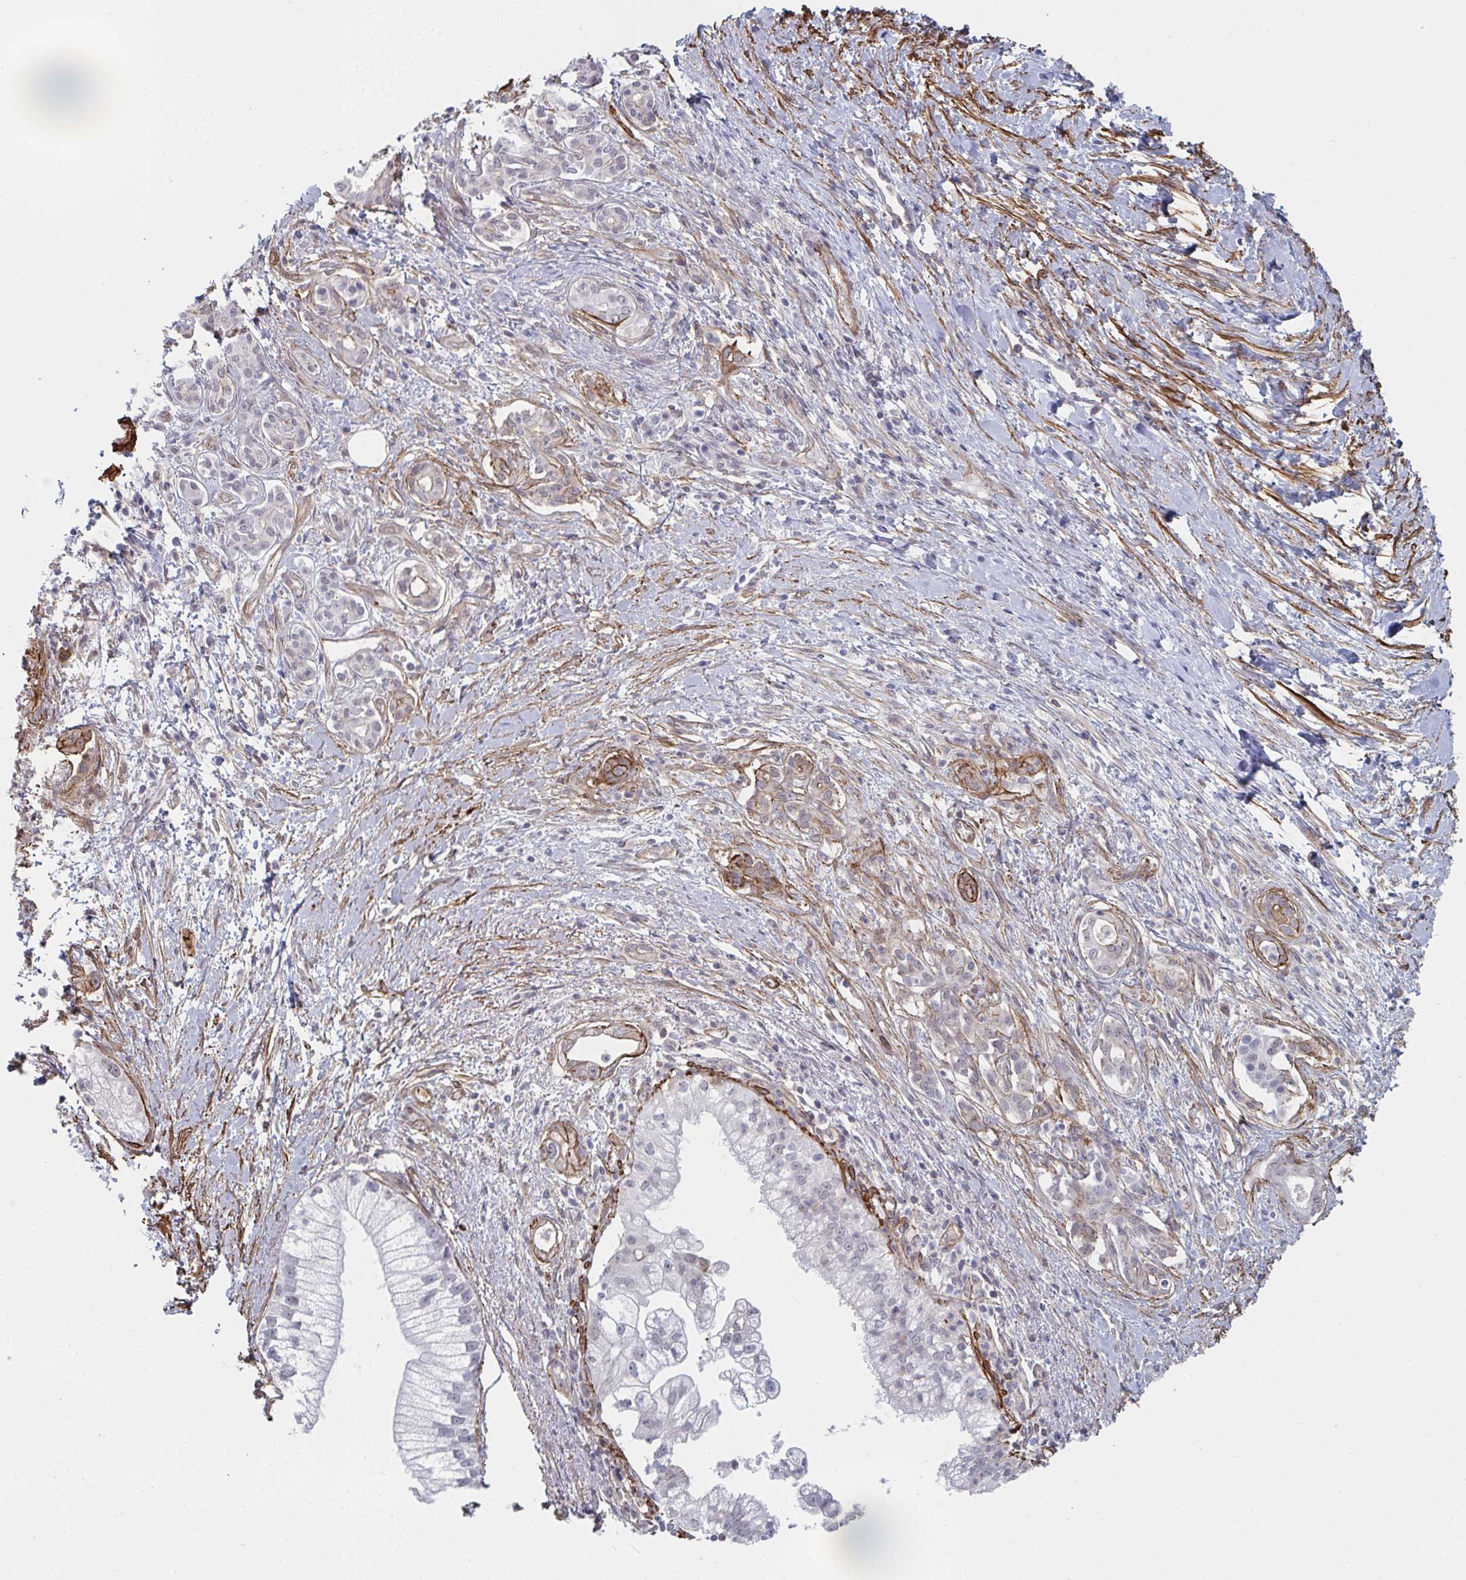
{"staining": {"intensity": "weak", "quantity": "<25%", "location": "cytoplasmic/membranous"}, "tissue": "pancreatic cancer", "cell_type": "Tumor cells", "image_type": "cancer", "snomed": [{"axis": "morphology", "description": "Adenocarcinoma, NOS"}, {"axis": "topography", "description": "Pancreas"}], "caption": "Immunohistochemical staining of pancreatic adenocarcinoma reveals no significant expression in tumor cells. Brightfield microscopy of immunohistochemistry stained with DAB (3,3'-diaminobenzidine) (brown) and hematoxylin (blue), captured at high magnification.", "gene": "NEURL4", "patient": {"sex": "male", "age": 70}}